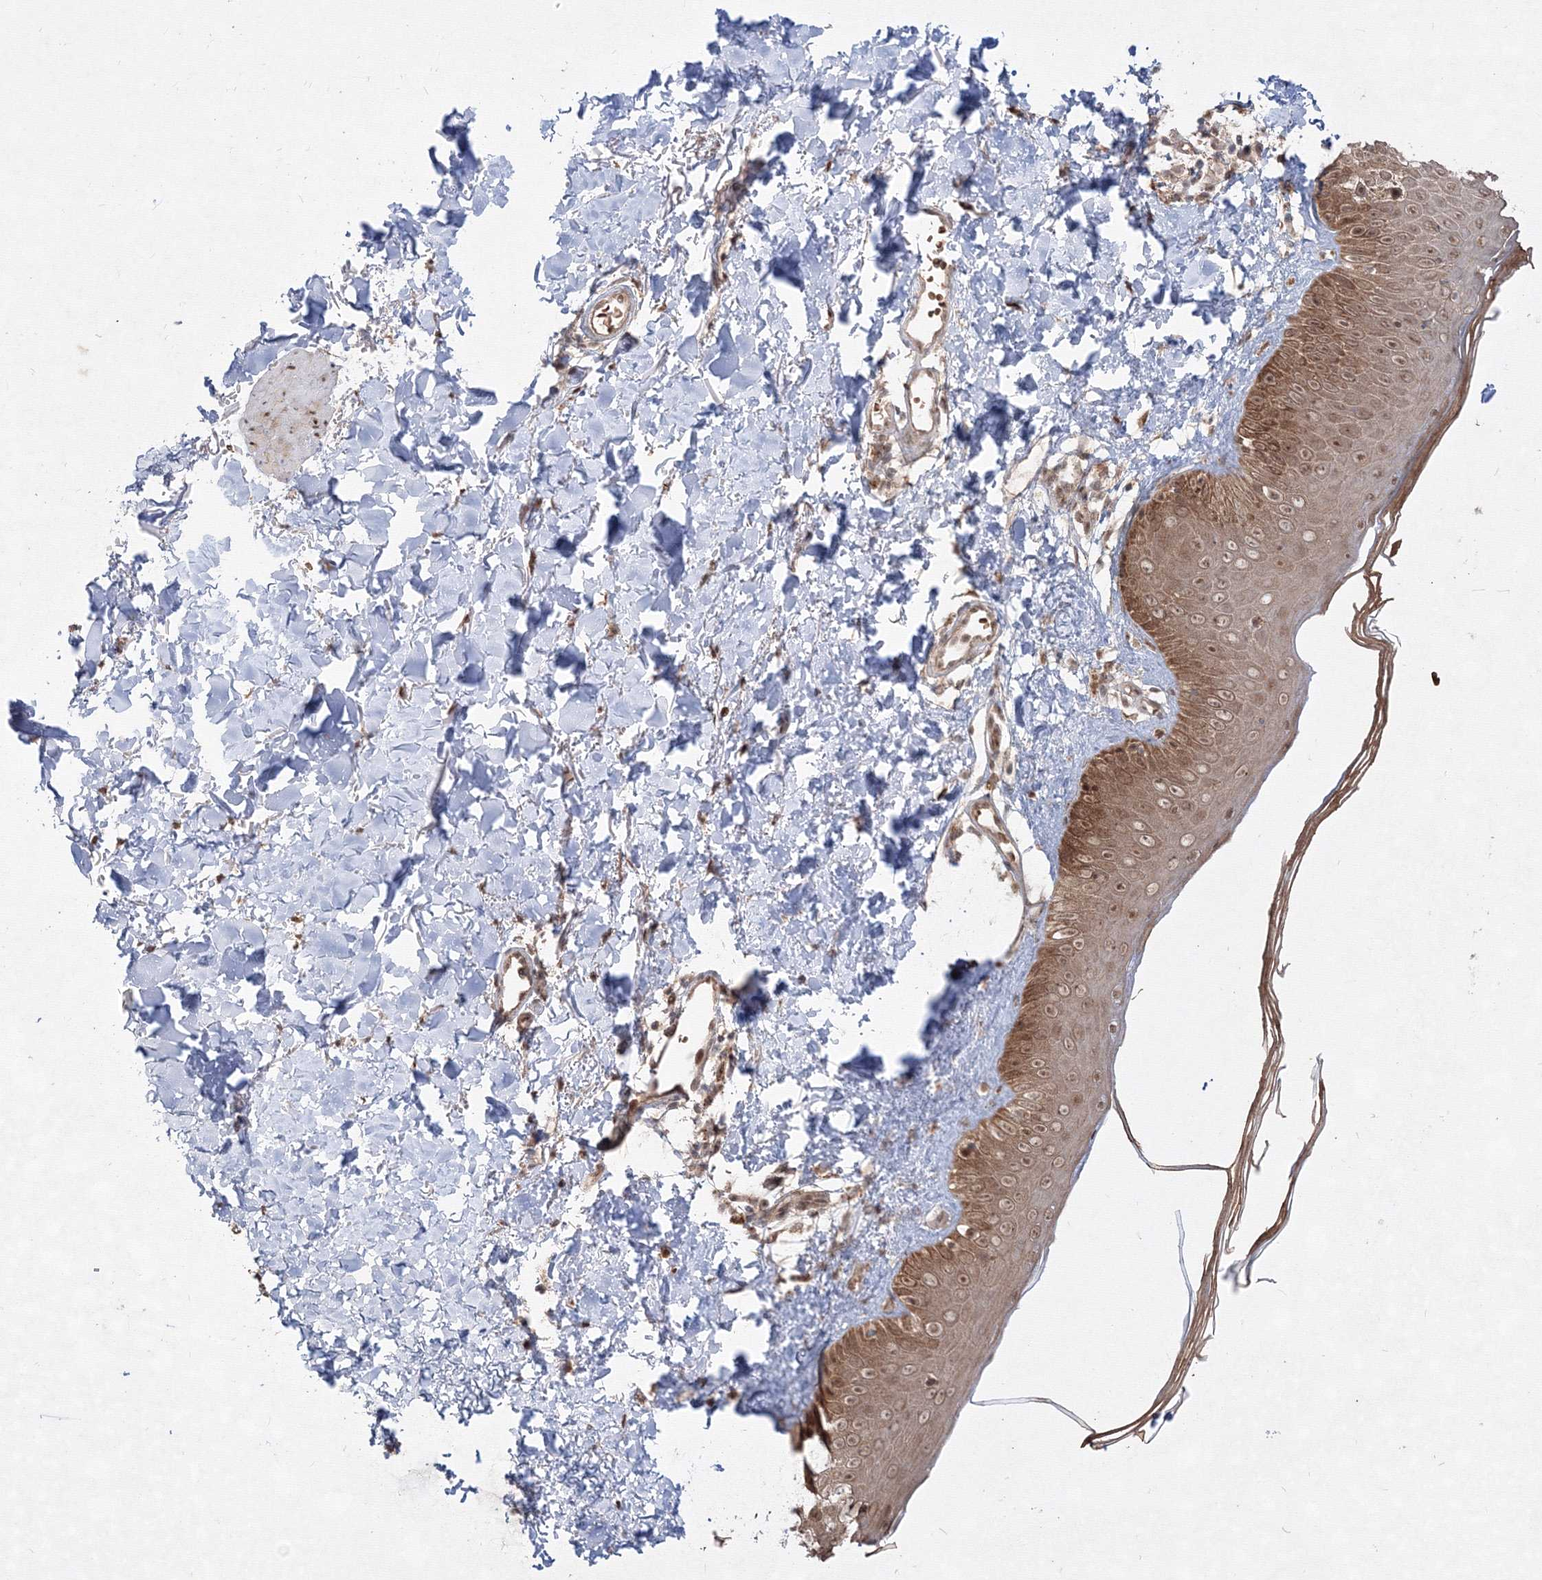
{"staining": {"intensity": "moderate", "quantity": ">75%", "location": "cytoplasmic/membranous,nuclear"}, "tissue": "skin", "cell_type": "Fibroblasts", "image_type": "normal", "snomed": [{"axis": "morphology", "description": "Normal tissue, NOS"}, {"axis": "topography", "description": "Skin"}], "caption": "Protein staining reveals moderate cytoplasmic/membranous,nuclear staining in about >75% of fibroblasts in normal skin.", "gene": "COPS4", "patient": {"sex": "male", "age": 52}}